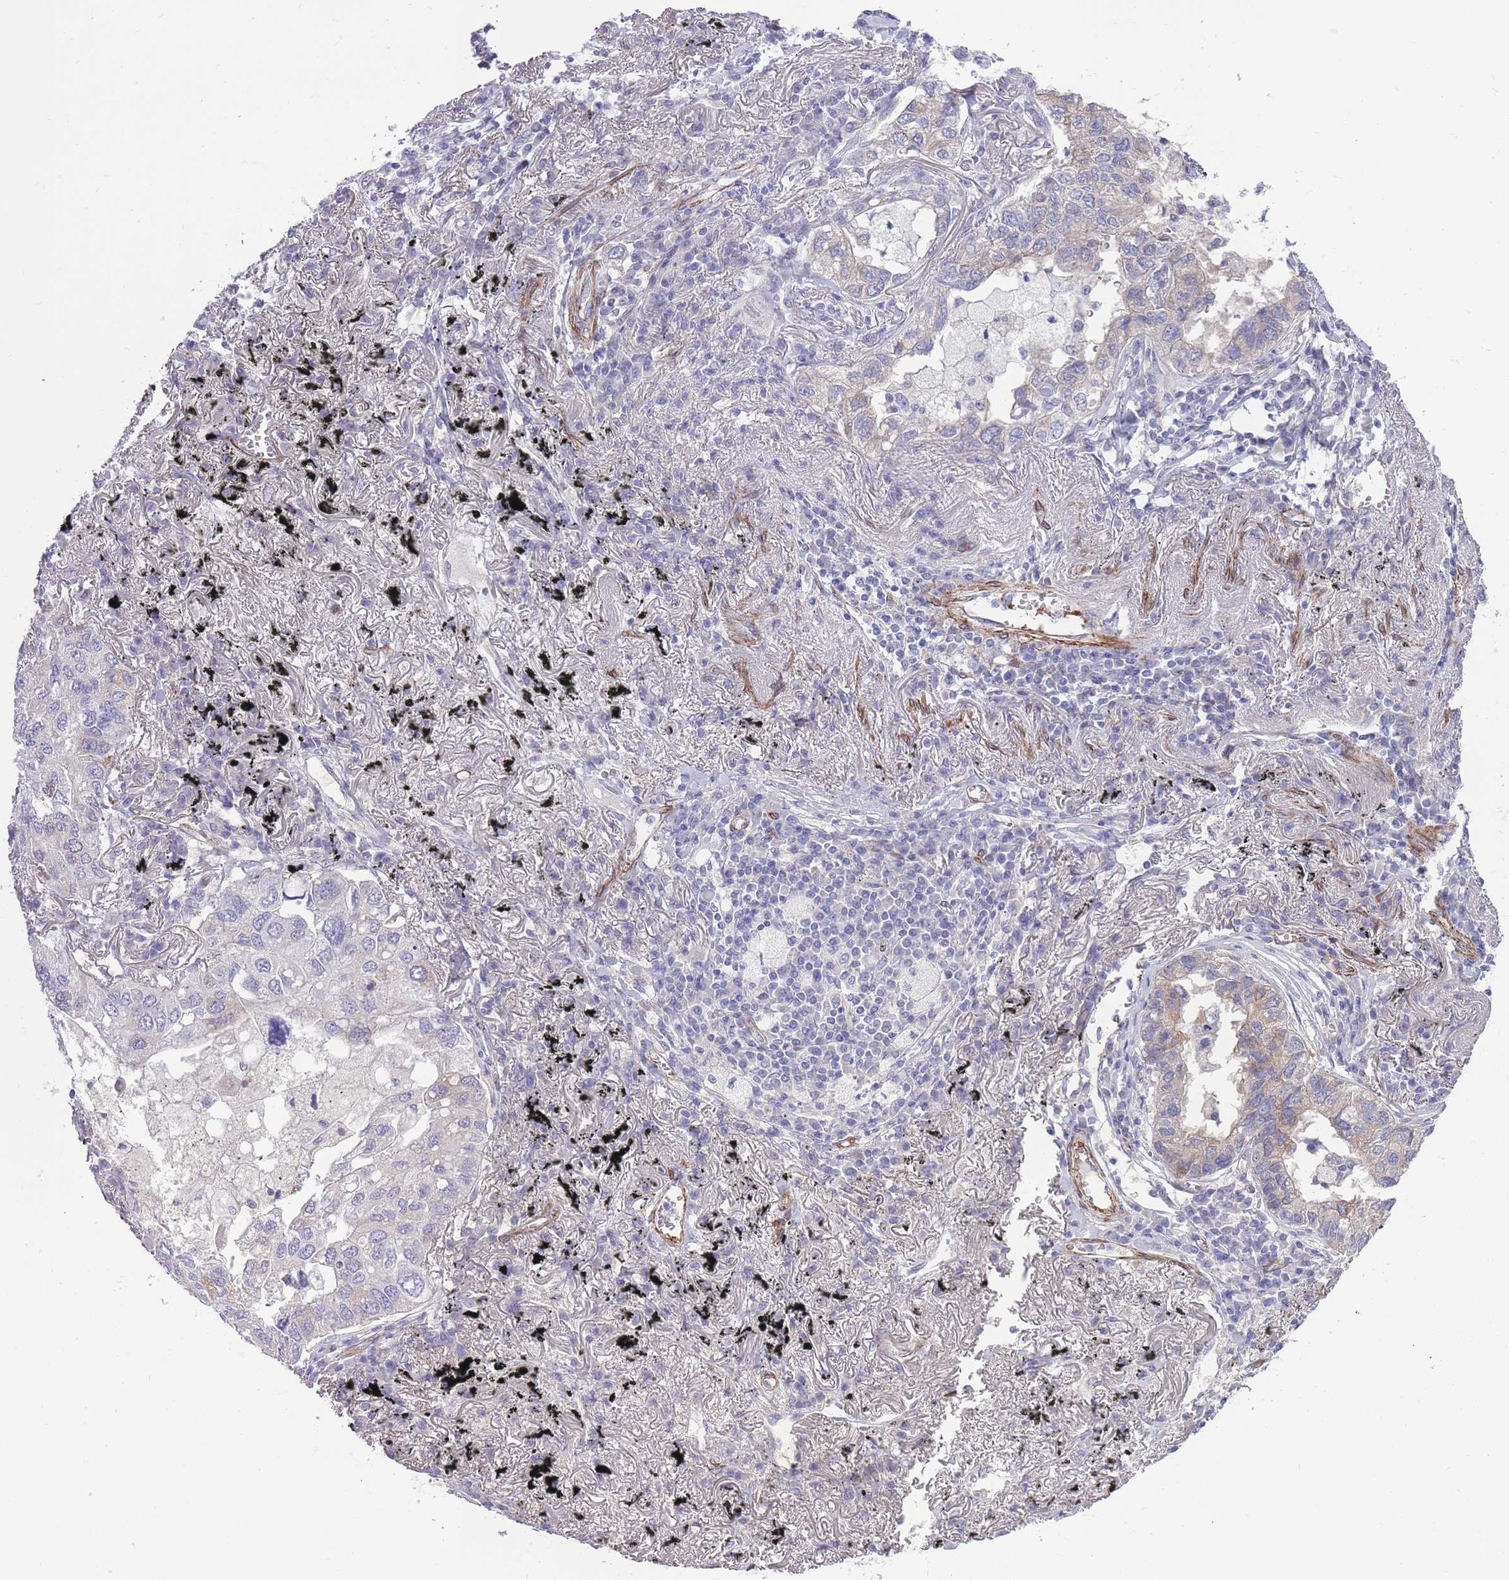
{"staining": {"intensity": "moderate", "quantity": "<25%", "location": "cytoplasmic/membranous"}, "tissue": "lung cancer", "cell_type": "Tumor cells", "image_type": "cancer", "snomed": [{"axis": "morphology", "description": "Adenocarcinoma, NOS"}, {"axis": "topography", "description": "Lung"}], "caption": "There is low levels of moderate cytoplasmic/membranous positivity in tumor cells of lung adenocarcinoma, as demonstrated by immunohistochemical staining (brown color).", "gene": "RGS11", "patient": {"sex": "male", "age": 65}}